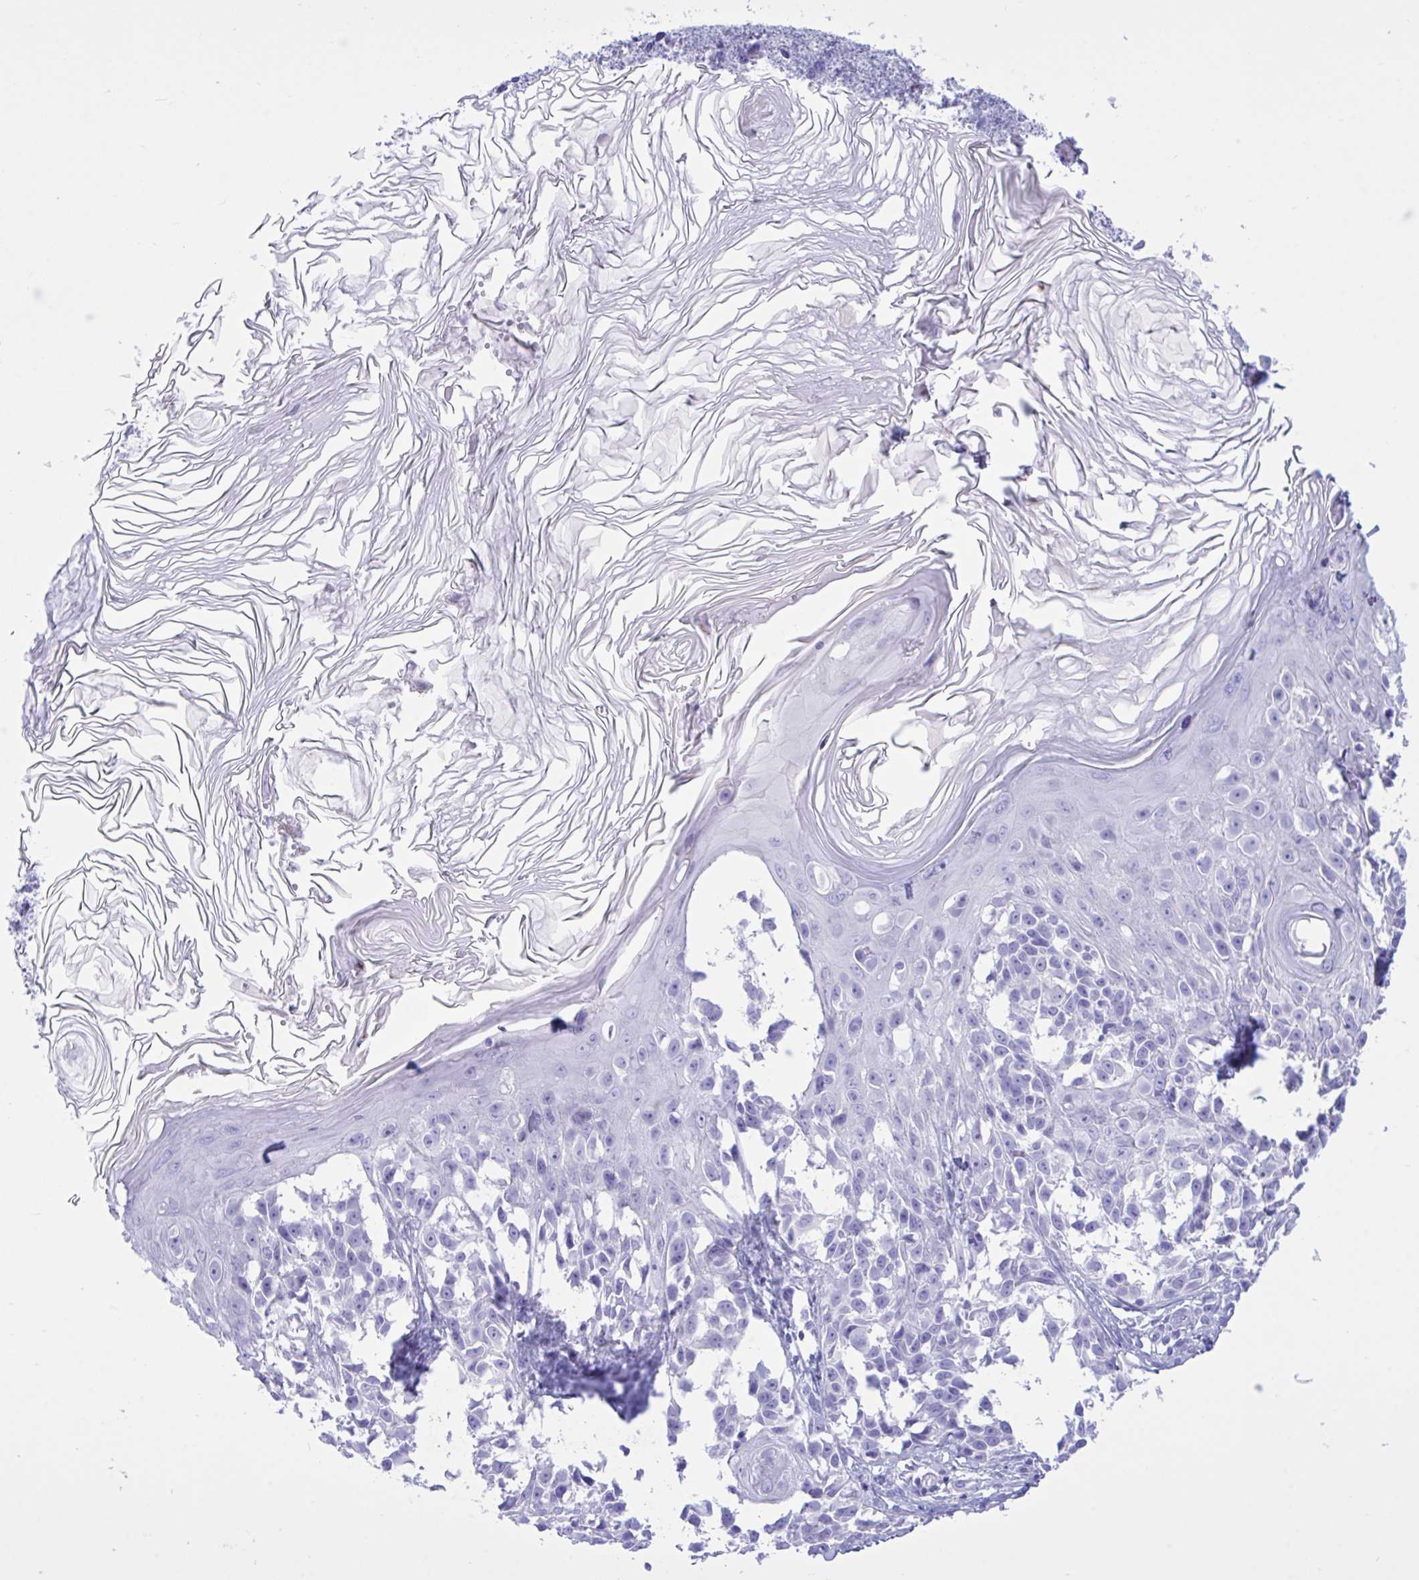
{"staining": {"intensity": "negative", "quantity": "none", "location": "none"}, "tissue": "melanoma", "cell_type": "Tumor cells", "image_type": "cancer", "snomed": [{"axis": "morphology", "description": "Malignant melanoma, NOS"}, {"axis": "topography", "description": "Skin"}], "caption": "IHC of human melanoma displays no expression in tumor cells.", "gene": "BEX5", "patient": {"sex": "male", "age": 73}}